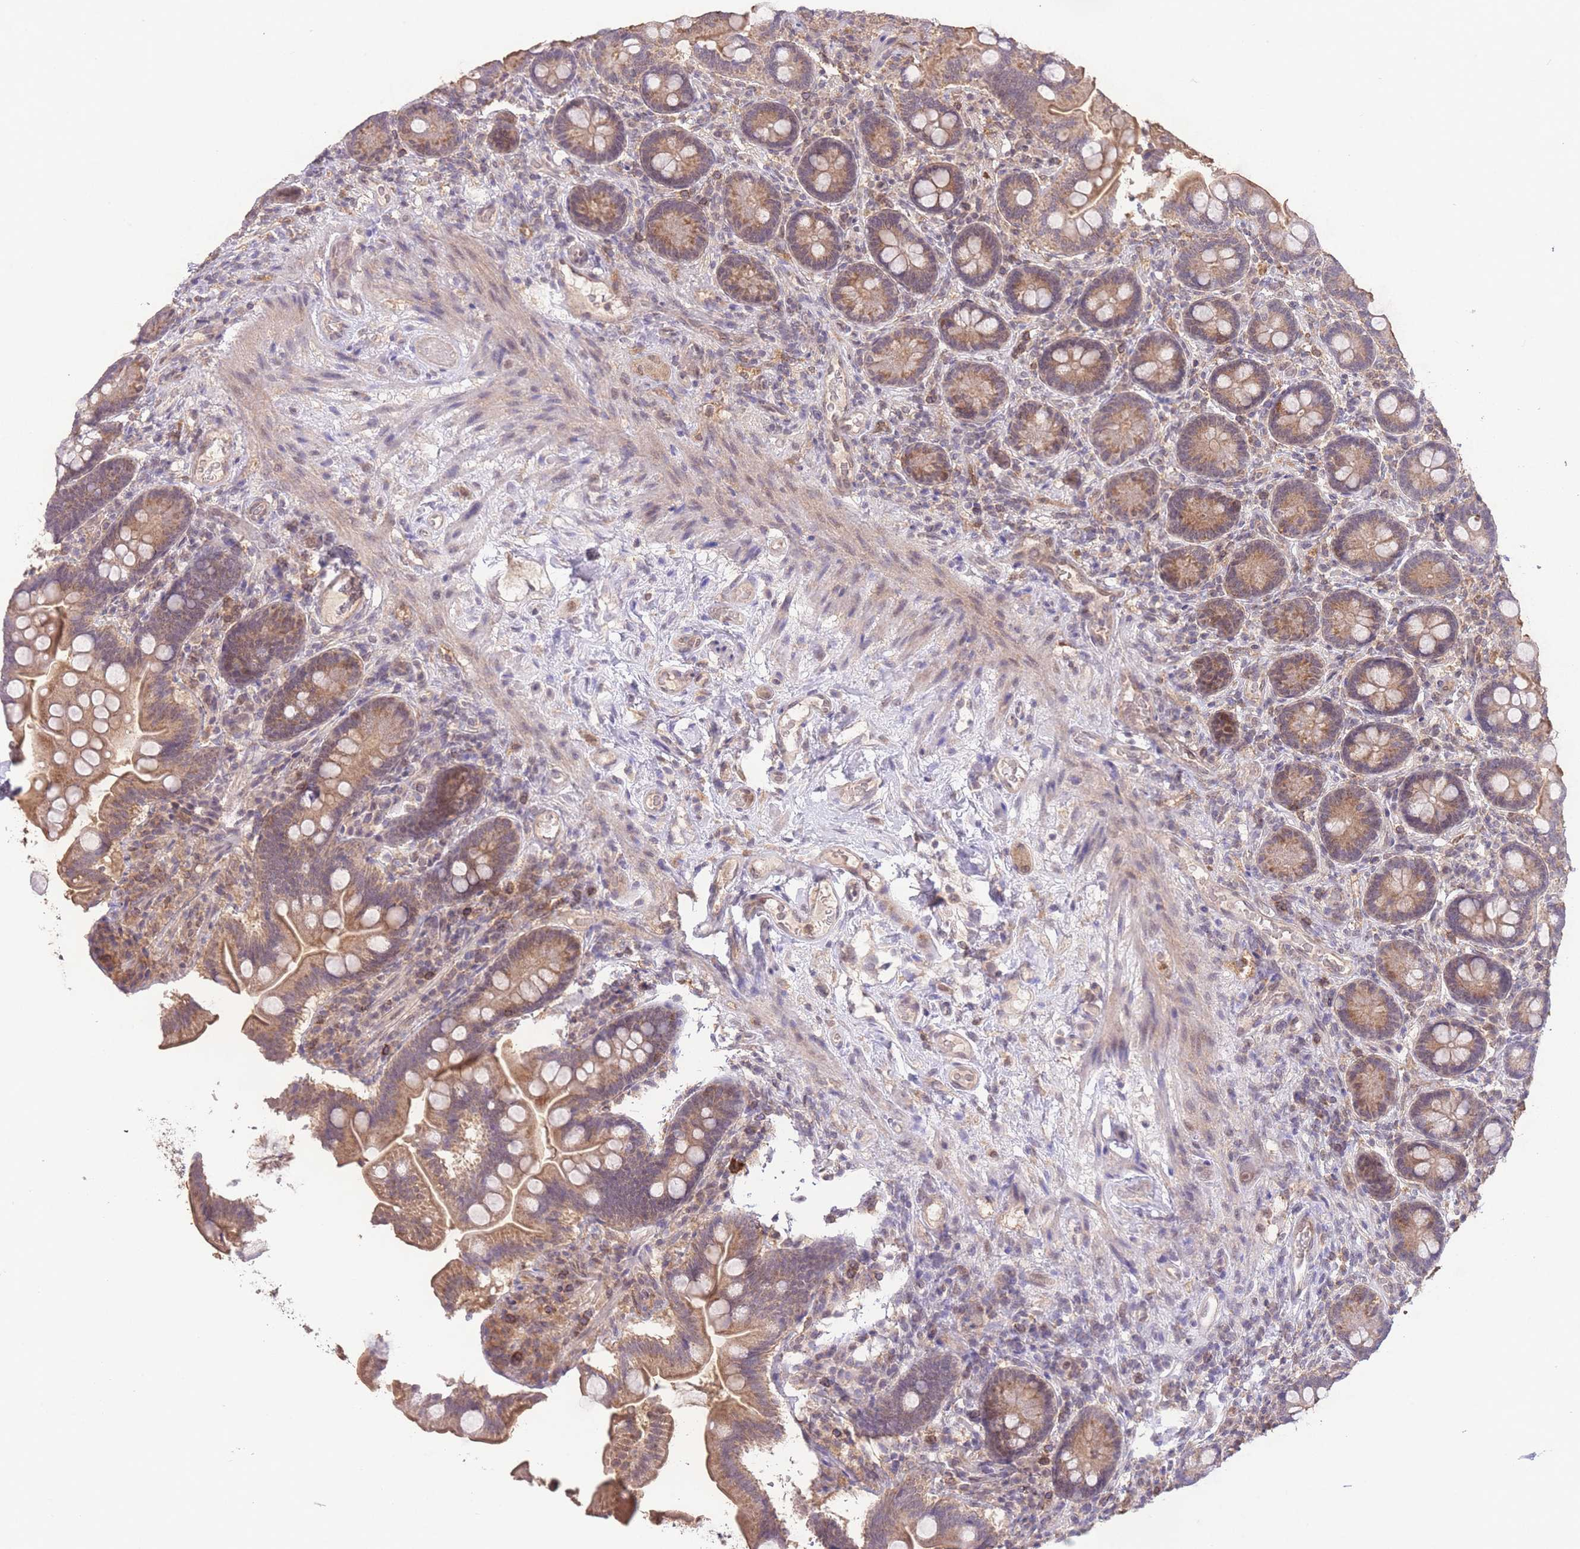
{"staining": {"intensity": "moderate", "quantity": ">75%", "location": "cytoplasmic/membranous"}, "tissue": "small intestine", "cell_type": "Glandular cells", "image_type": "normal", "snomed": [{"axis": "morphology", "description": "Normal tissue, NOS"}, {"axis": "topography", "description": "Small intestine"}], "caption": "Moderate cytoplasmic/membranous positivity is appreciated in about >75% of glandular cells in normal small intestine. (brown staining indicates protein expression, while blue staining denotes nuclei).", "gene": "RNF144B", "patient": {"sex": "female", "age": 64}}